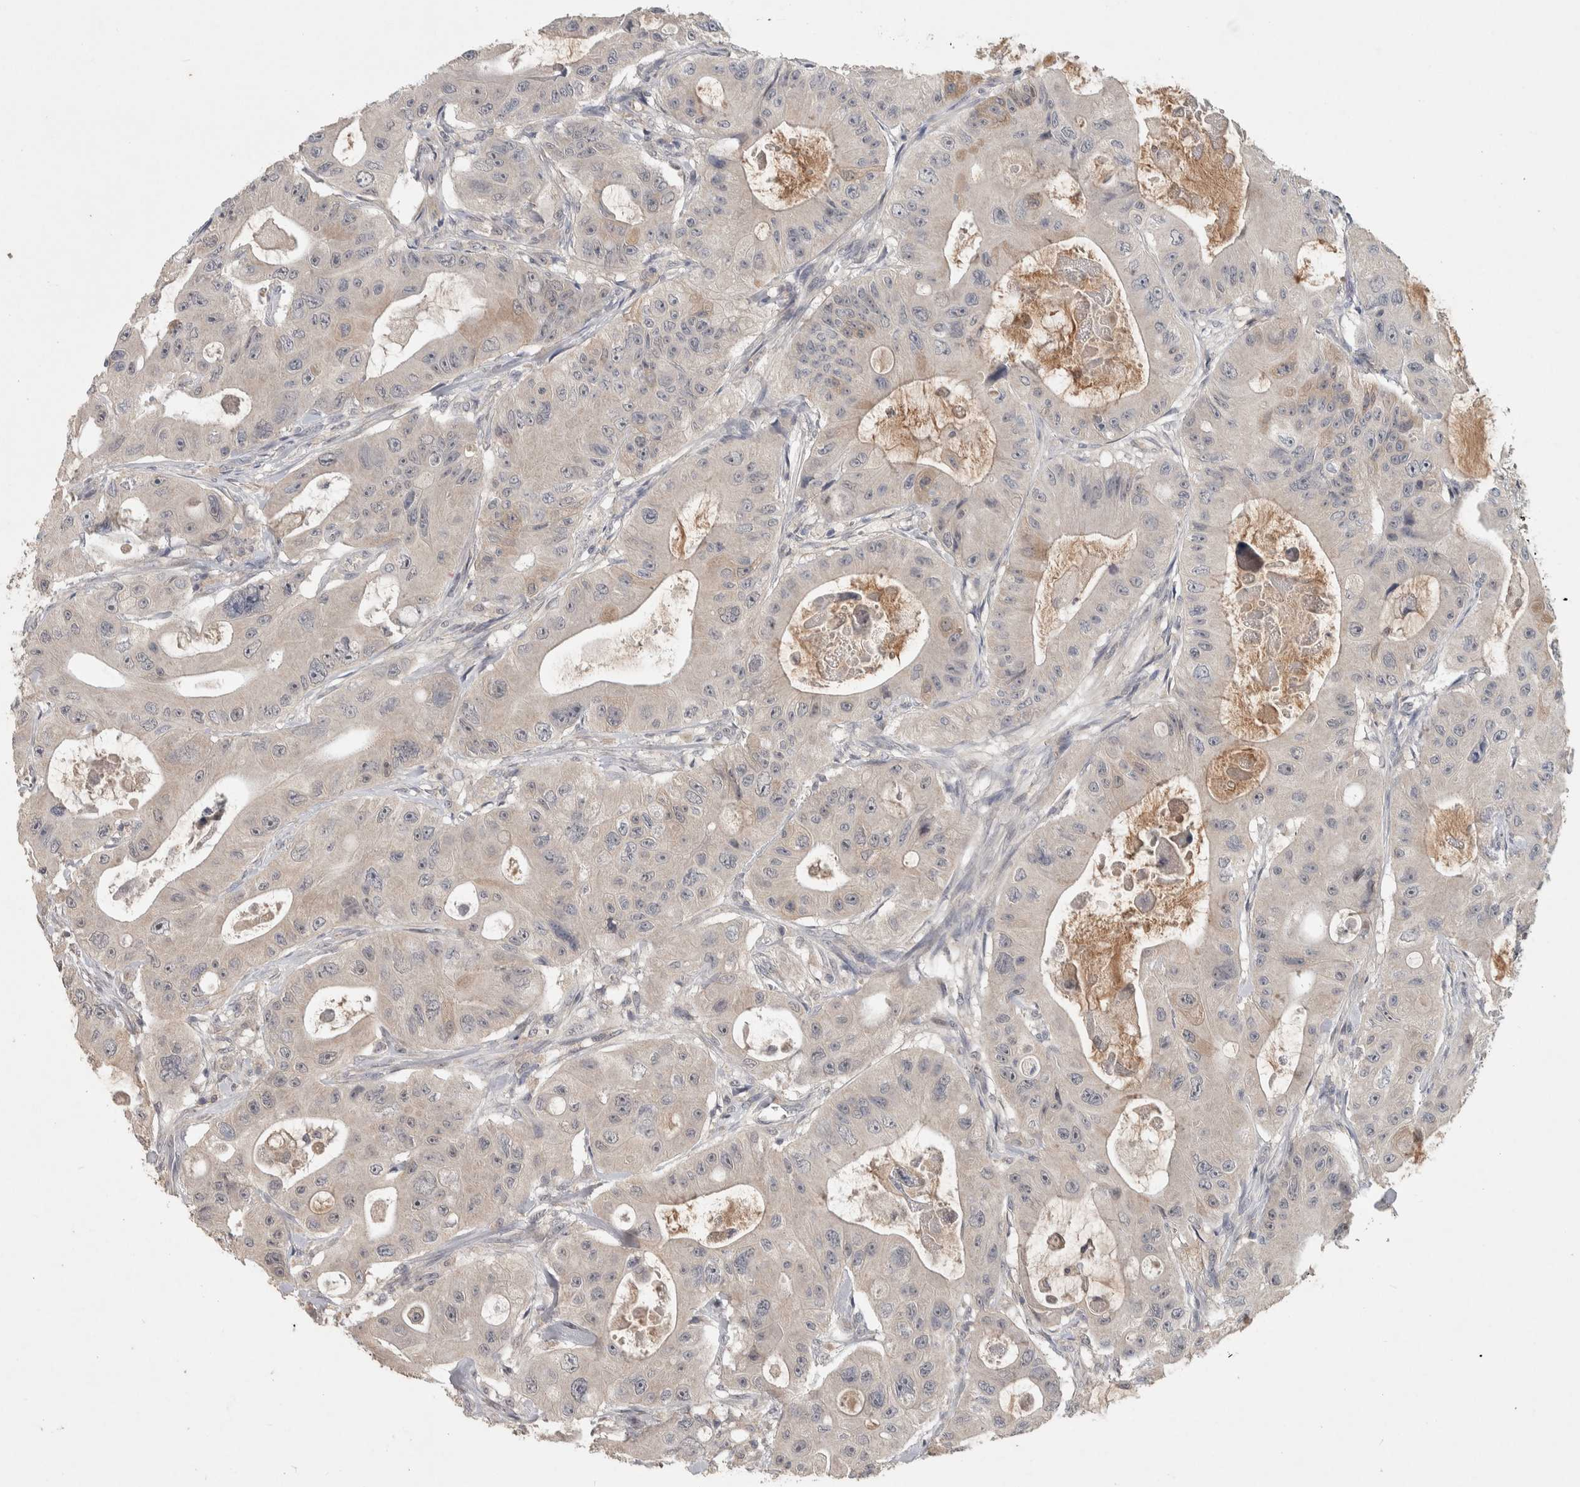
{"staining": {"intensity": "negative", "quantity": "none", "location": "none"}, "tissue": "colorectal cancer", "cell_type": "Tumor cells", "image_type": "cancer", "snomed": [{"axis": "morphology", "description": "Adenocarcinoma, NOS"}, {"axis": "topography", "description": "Colon"}], "caption": "Tumor cells are negative for brown protein staining in adenocarcinoma (colorectal).", "gene": "CHRM3", "patient": {"sex": "female", "age": 46}}